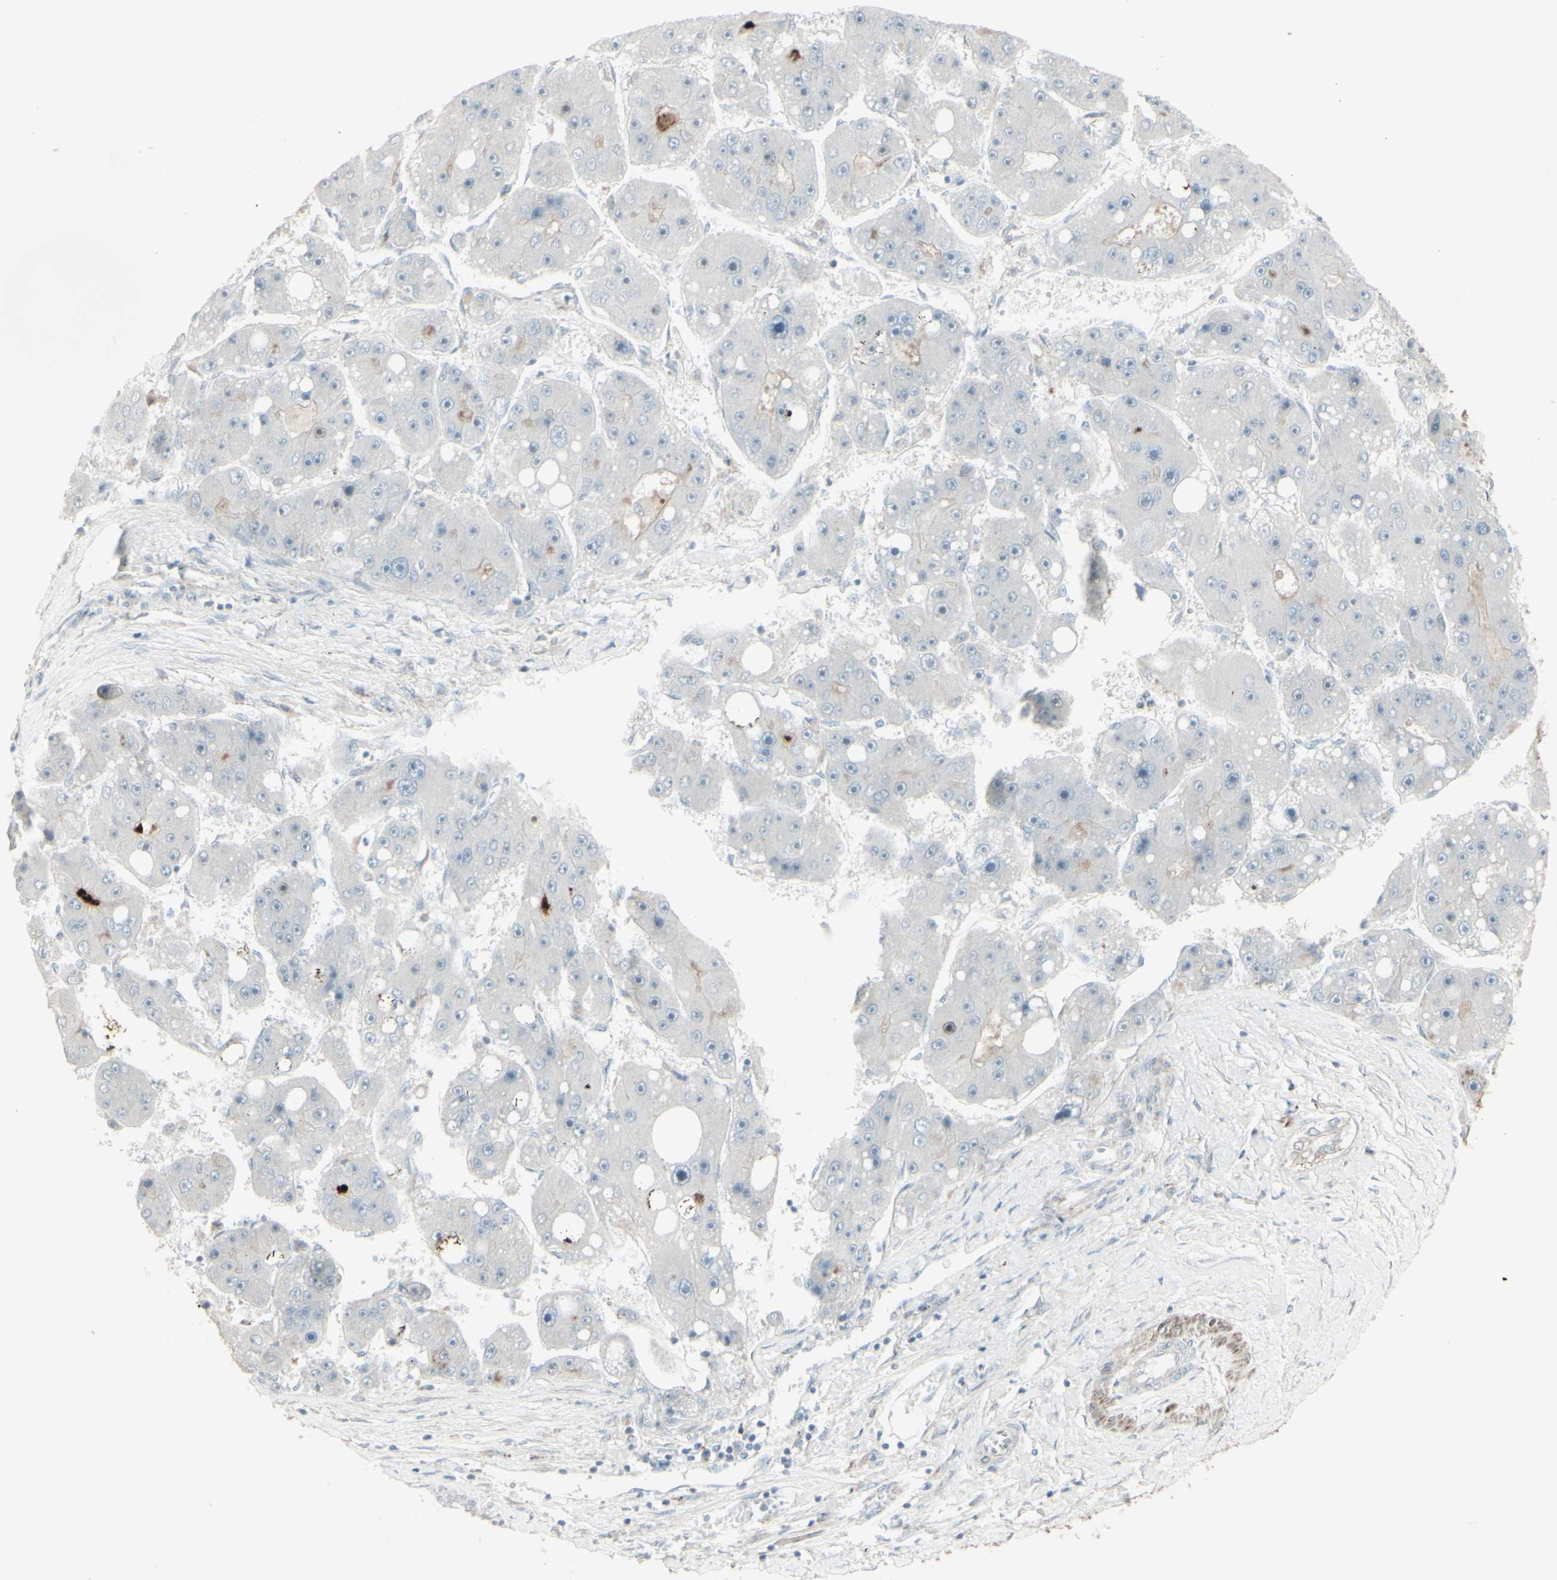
{"staining": {"intensity": "negative", "quantity": "none", "location": "none"}, "tissue": "liver cancer", "cell_type": "Tumor cells", "image_type": "cancer", "snomed": [{"axis": "morphology", "description": "Carcinoma, Hepatocellular, NOS"}, {"axis": "topography", "description": "Liver"}], "caption": "Human liver cancer (hepatocellular carcinoma) stained for a protein using immunohistochemistry reveals no expression in tumor cells.", "gene": "GMNN", "patient": {"sex": "female", "age": 61}}